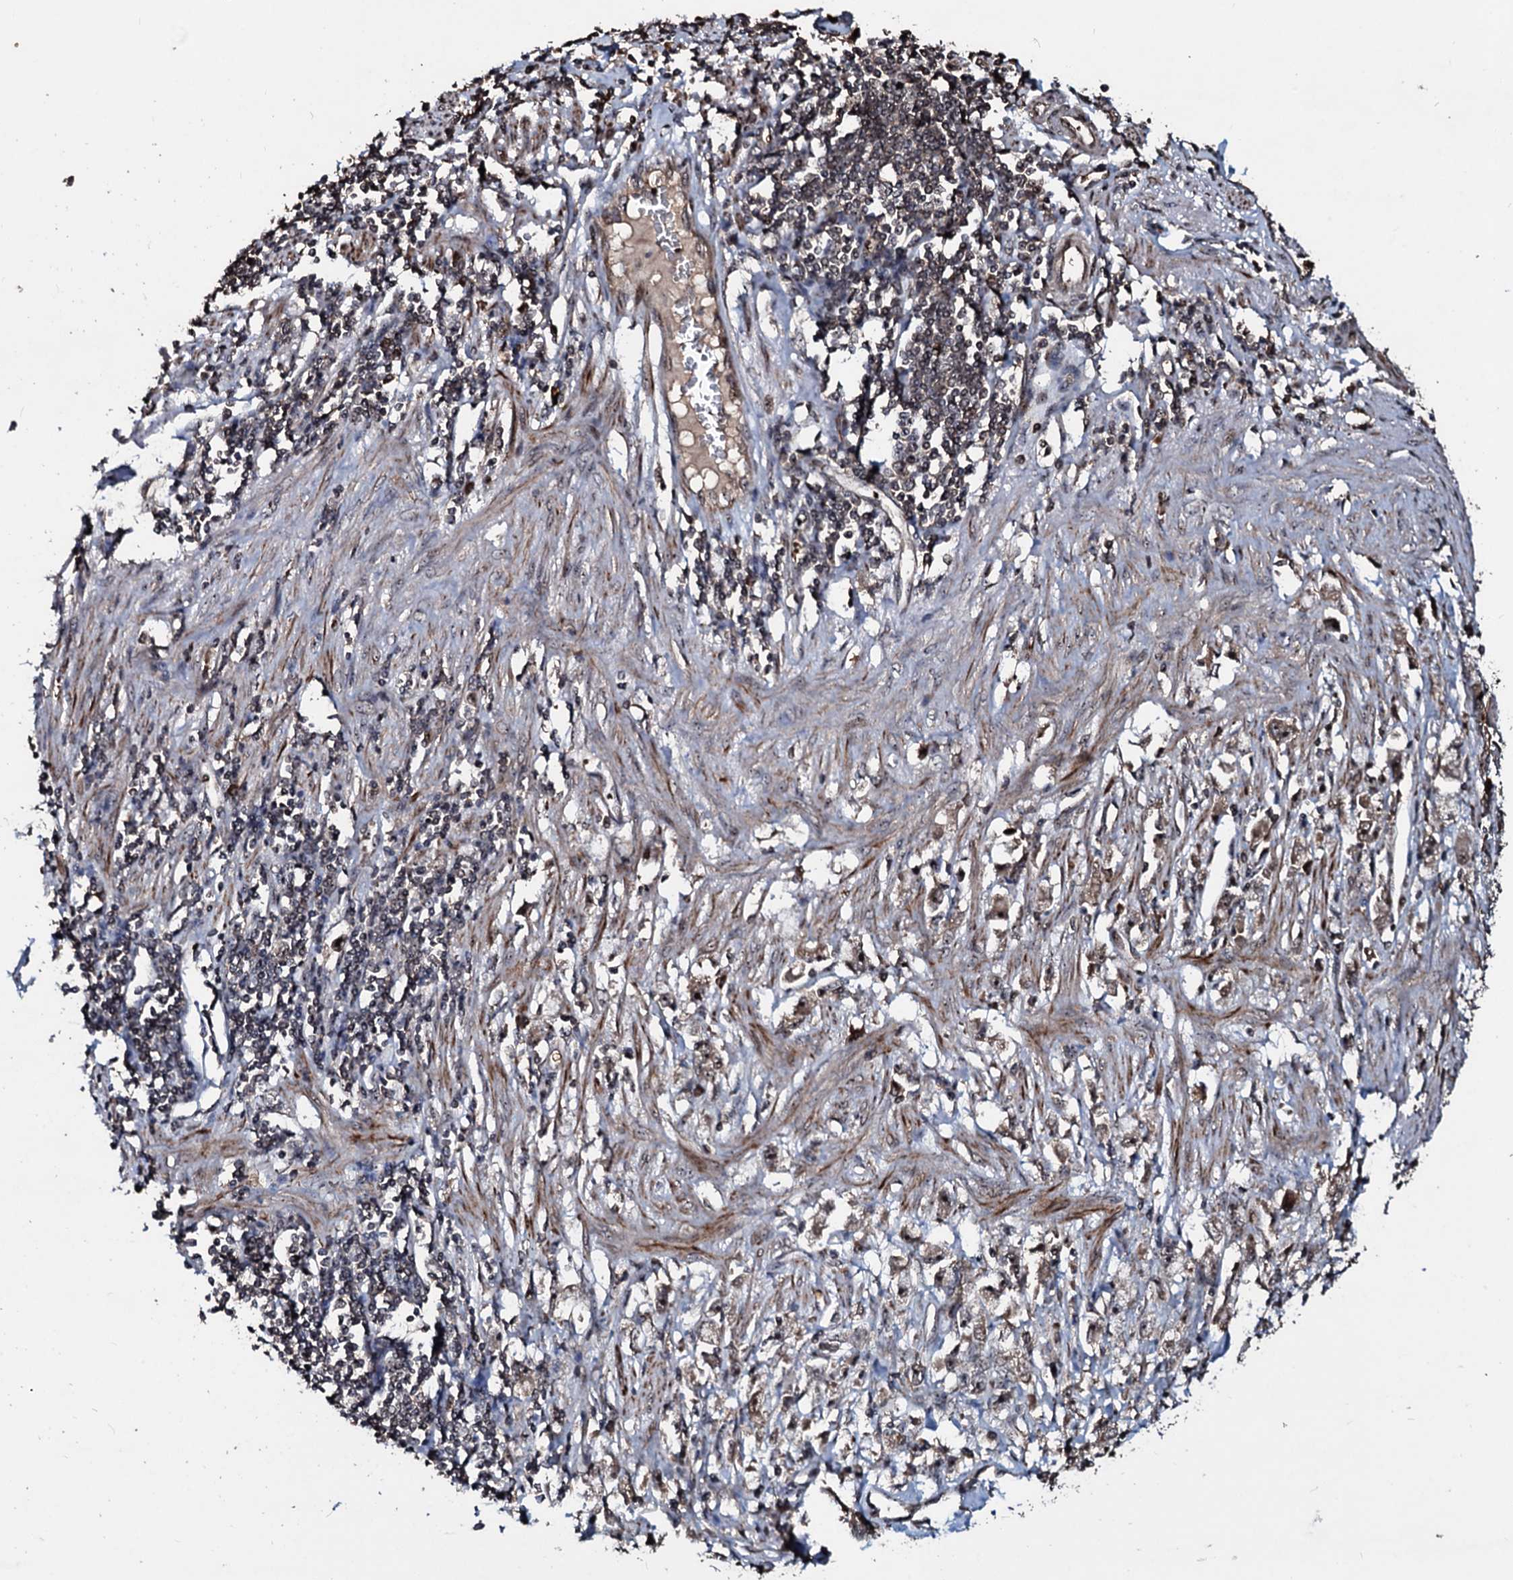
{"staining": {"intensity": "weak", "quantity": "<25%", "location": "cytoplasmic/membranous,nuclear"}, "tissue": "stomach cancer", "cell_type": "Tumor cells", "image_type": "cancer", "snomed": [{"axis": "morphology", "description": "Adenocarcinoma, NOS"}, {"axis": "topography", "description": "Stomach"}], "caption": "There is no significant positivity in tumor cells of stomach cancer (adenocarcinoma).", "gene": "SUPT7L", "patient": {"sex": "female", "age": 59}}